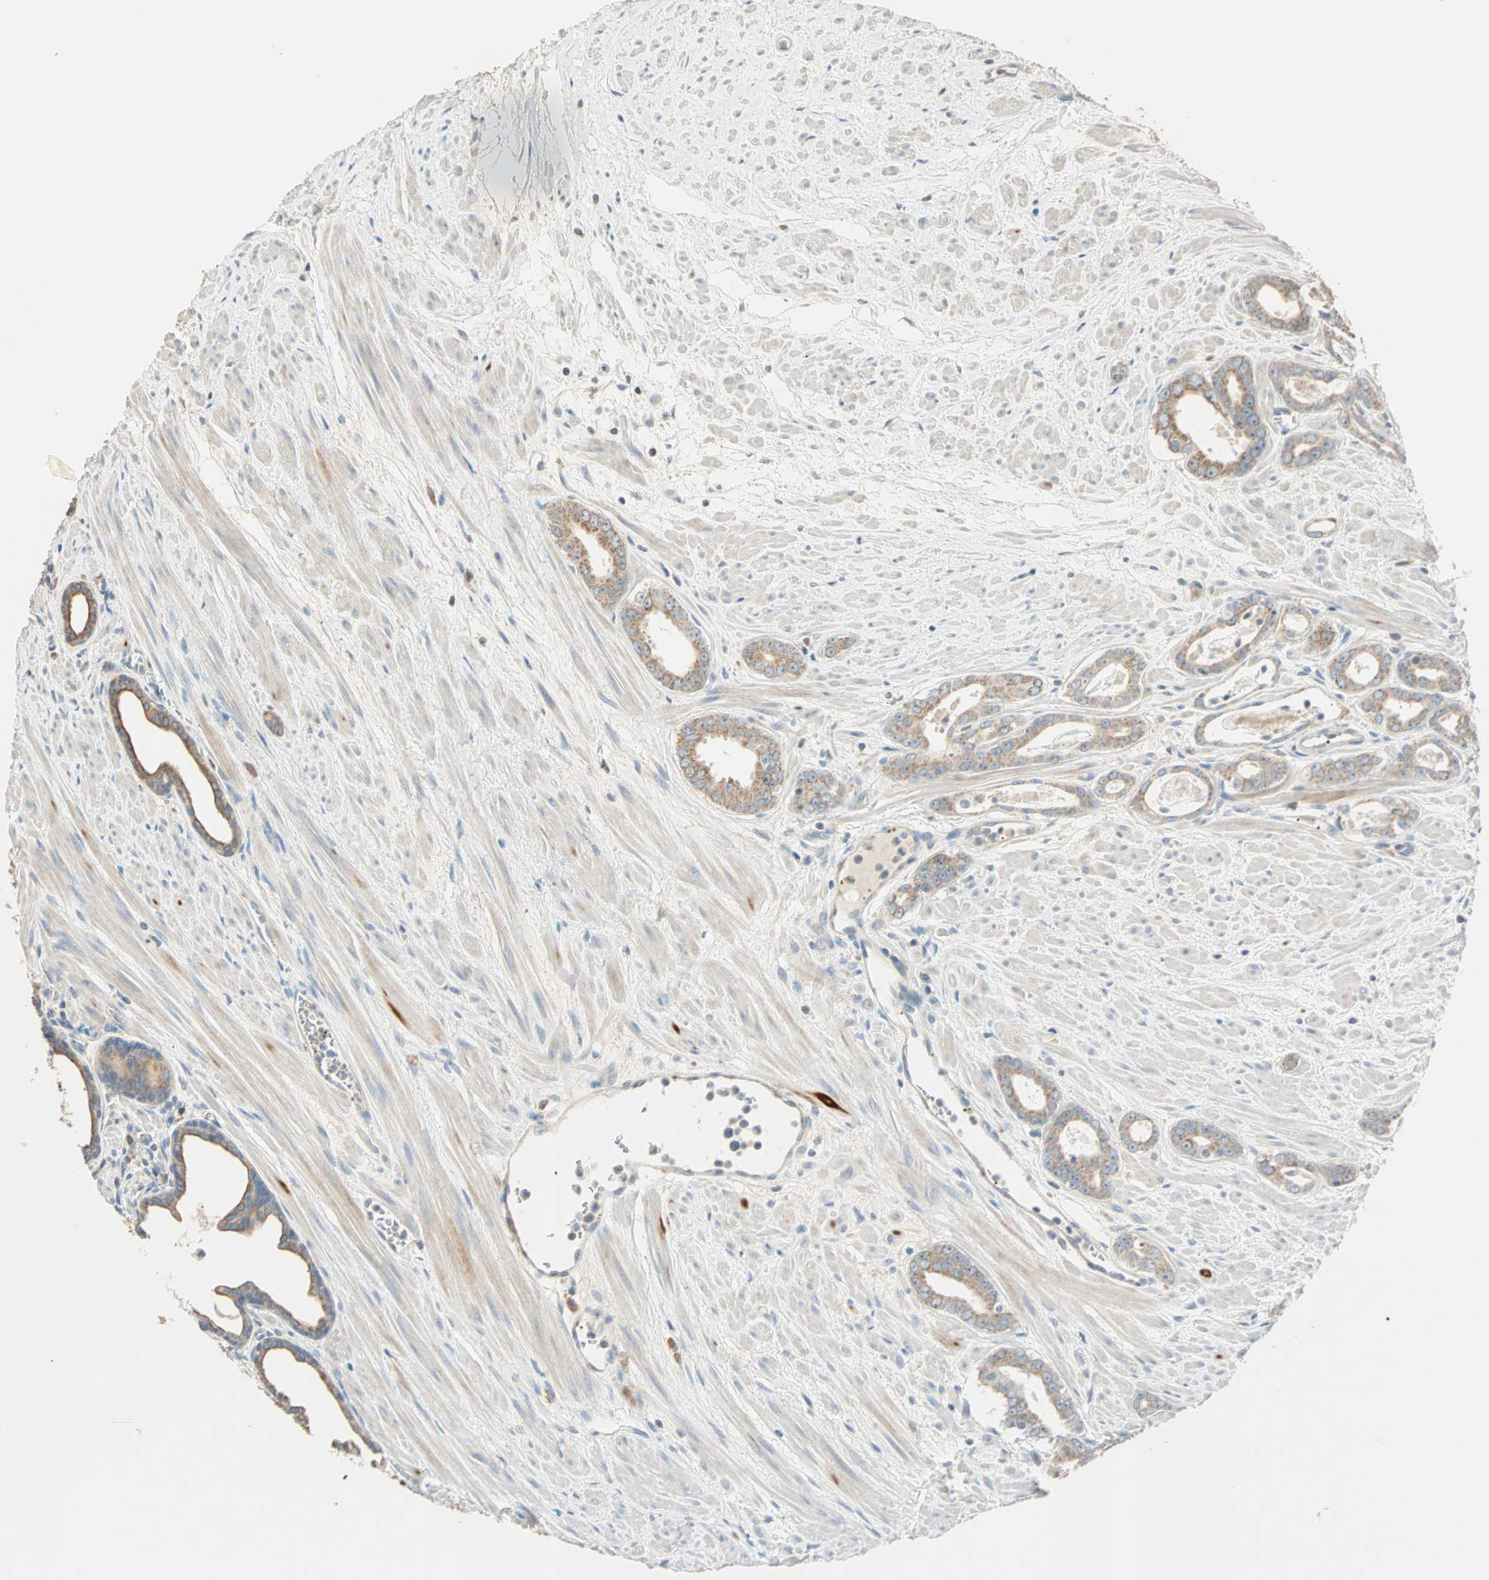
{"staining": {"intensity": "weak", "quantity": "25%-75%", "location": "cytoplasmic/membranous"}, "tissue": "prostate cancer", "cell_type": "Tumor cells", "image_type": "cancer", "snomed": [{"axis": "morphology", "description": "Adenocarcinoma, Low grade"}, {"axis": "topography", "description": "Prostate"}], "caption": "Prostate cancer (low-grade adenocarcinoma) stained with DAB immunohistochemistry reveals low levels of weak cytoplasmic/membranous expression in about 25%-75% of tumor cells.", "gene": "RAD18", "patient": {"sex": "male", "age": 57}}